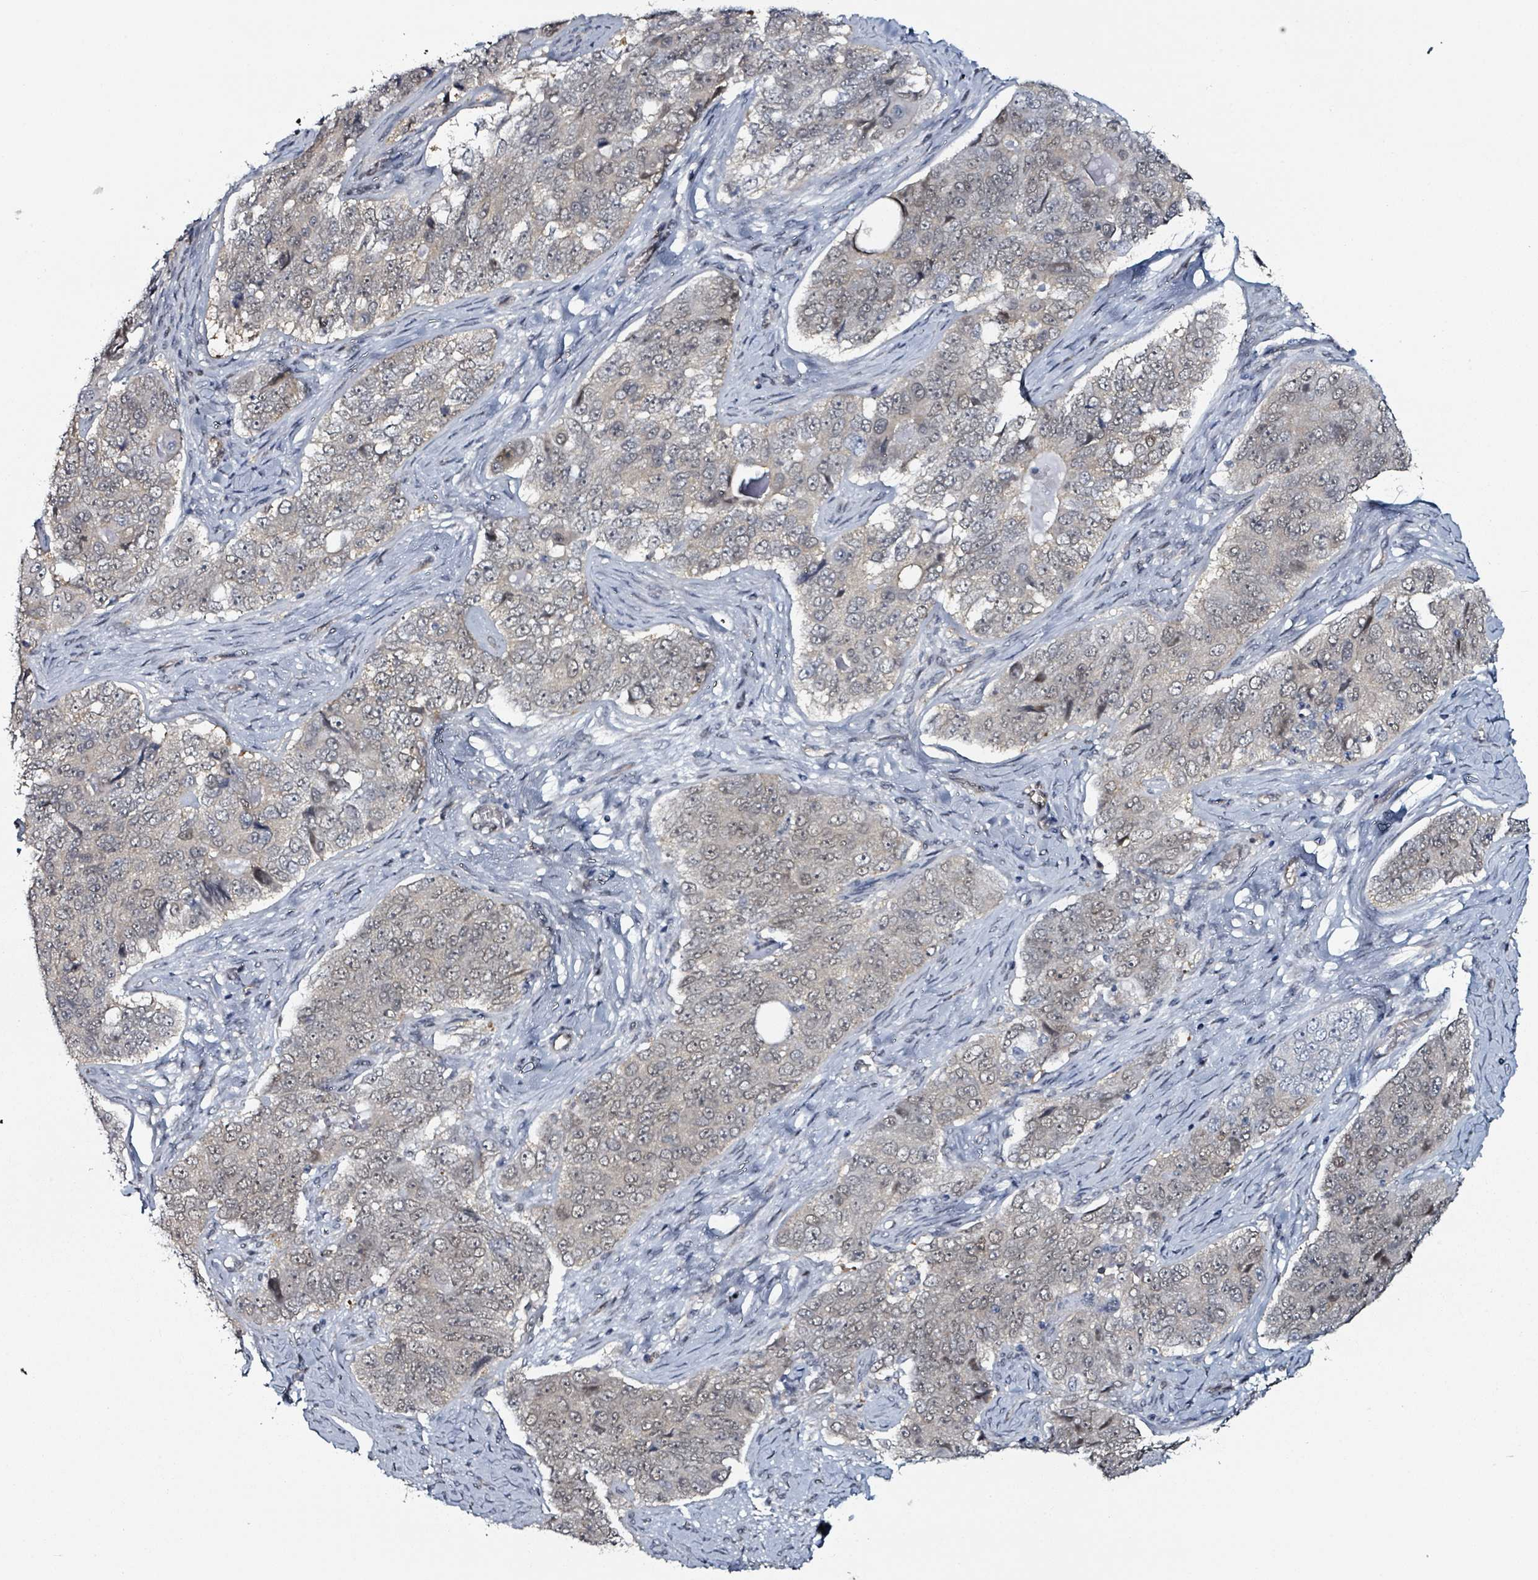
{"staining": {"intensity": "weak", "quantity": "25%-75%", "location": "nuclear"}, "tissue": "ovarian cancer", "cell_type": "Tumor cells", "image_type": "cancer", "snomed": [{"axis": "morphology", "description": "Carcinoma, endometroid"}, {"axis": "topography", "description": "Ovary"}], "caption": "Immunohistochemistry (DAB) staining of human ovarian endometroid carcinoma shows weak nuclear protein expression in about 25%-75% of tumor cells.", "gene": "B3GAT3", "patient": {"sex": "female", "age": 51}}